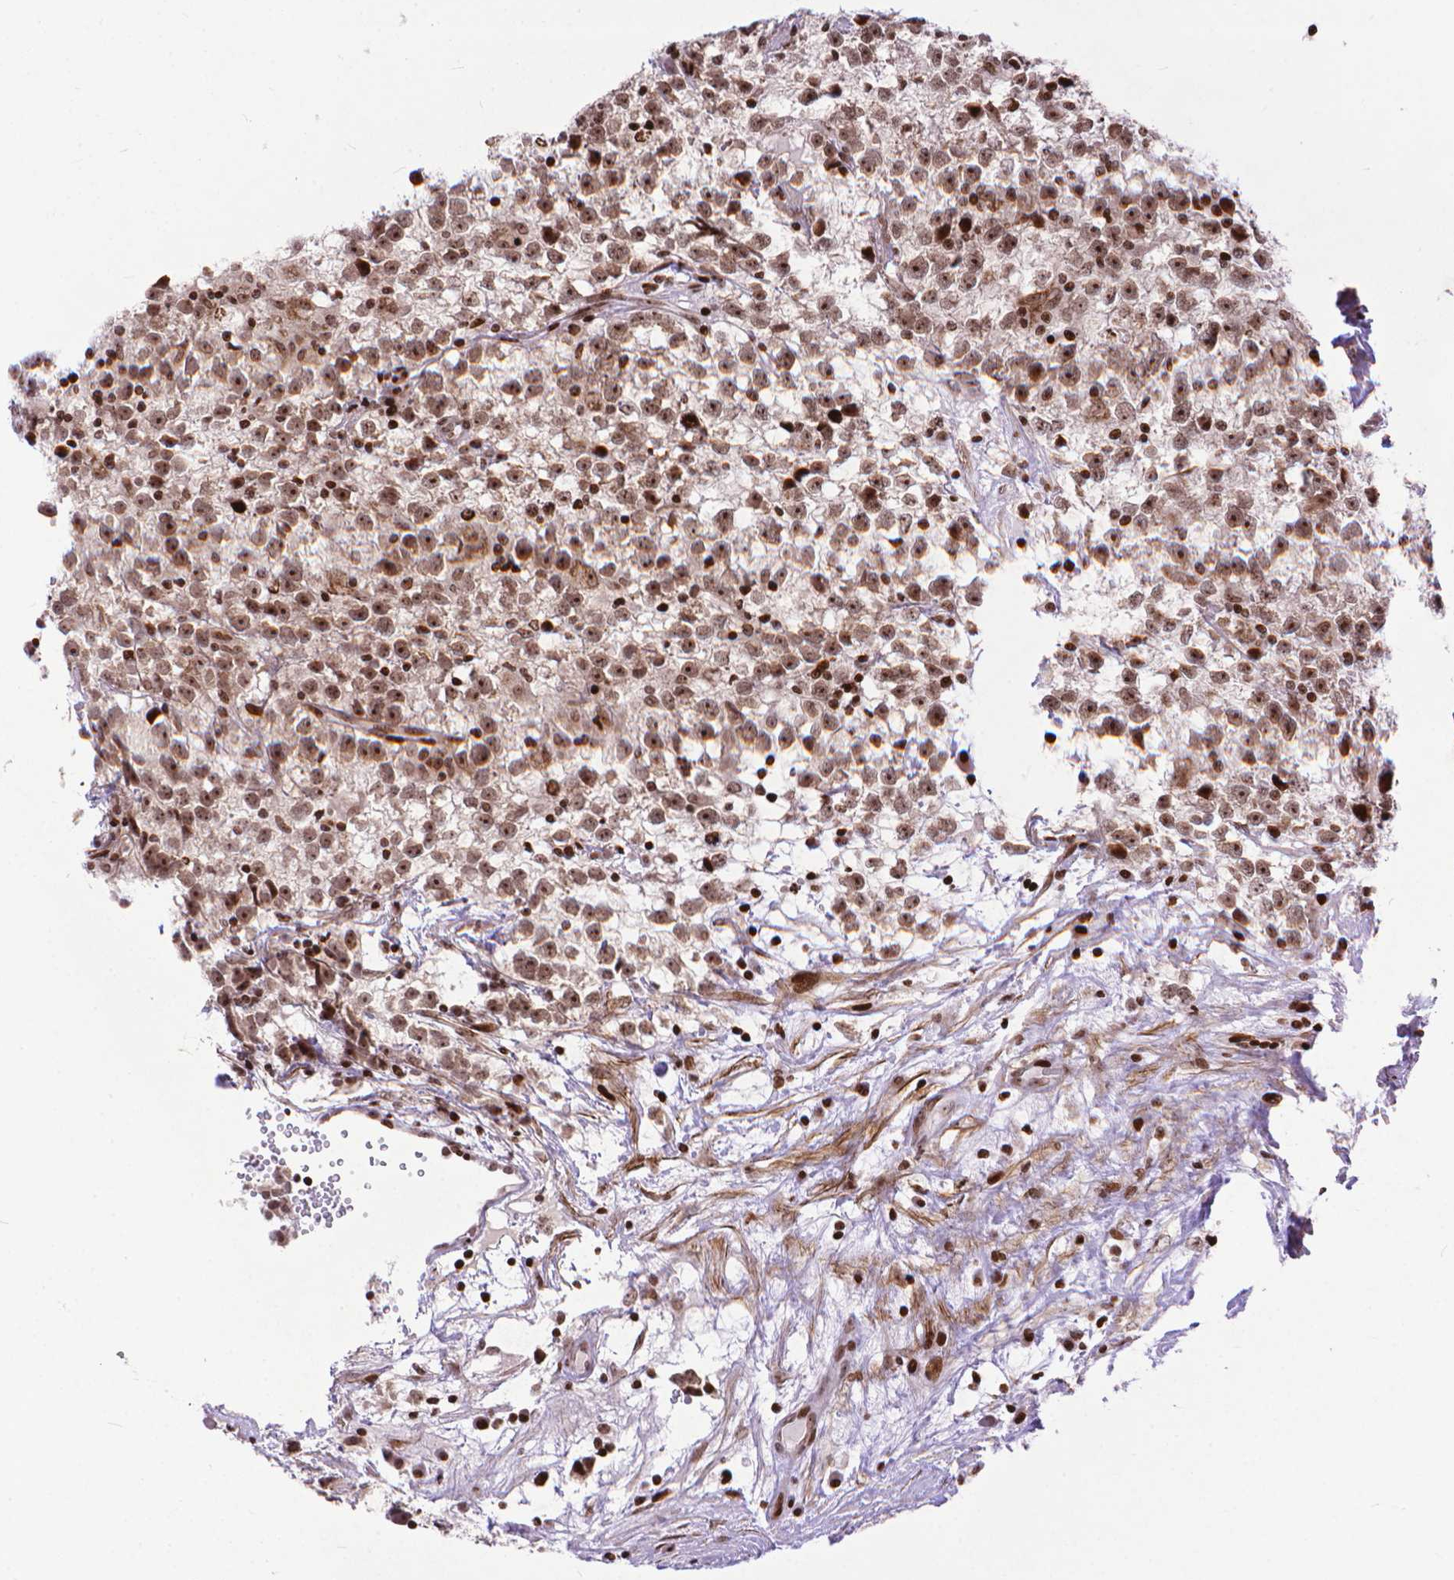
{"staining": {"intensity": "moderate", "quantity": ">75%", "location": "nuclear"}, "tissue": "testis cancer", "cell_type": "Tumor cells", "image_type": "cancer", "snomed": [{"axis": "morphology", "description": "Seminoma, NOS"}, {"axis": "topography", "description": "Testis"}], "caption": "This is an image of immunohistochemistry staining of testis seminoma, which shows moderate positivity in the nuclear of tumor cells.", "gene": "AMER1", "patient": {"sex": "male", "age": 31}}